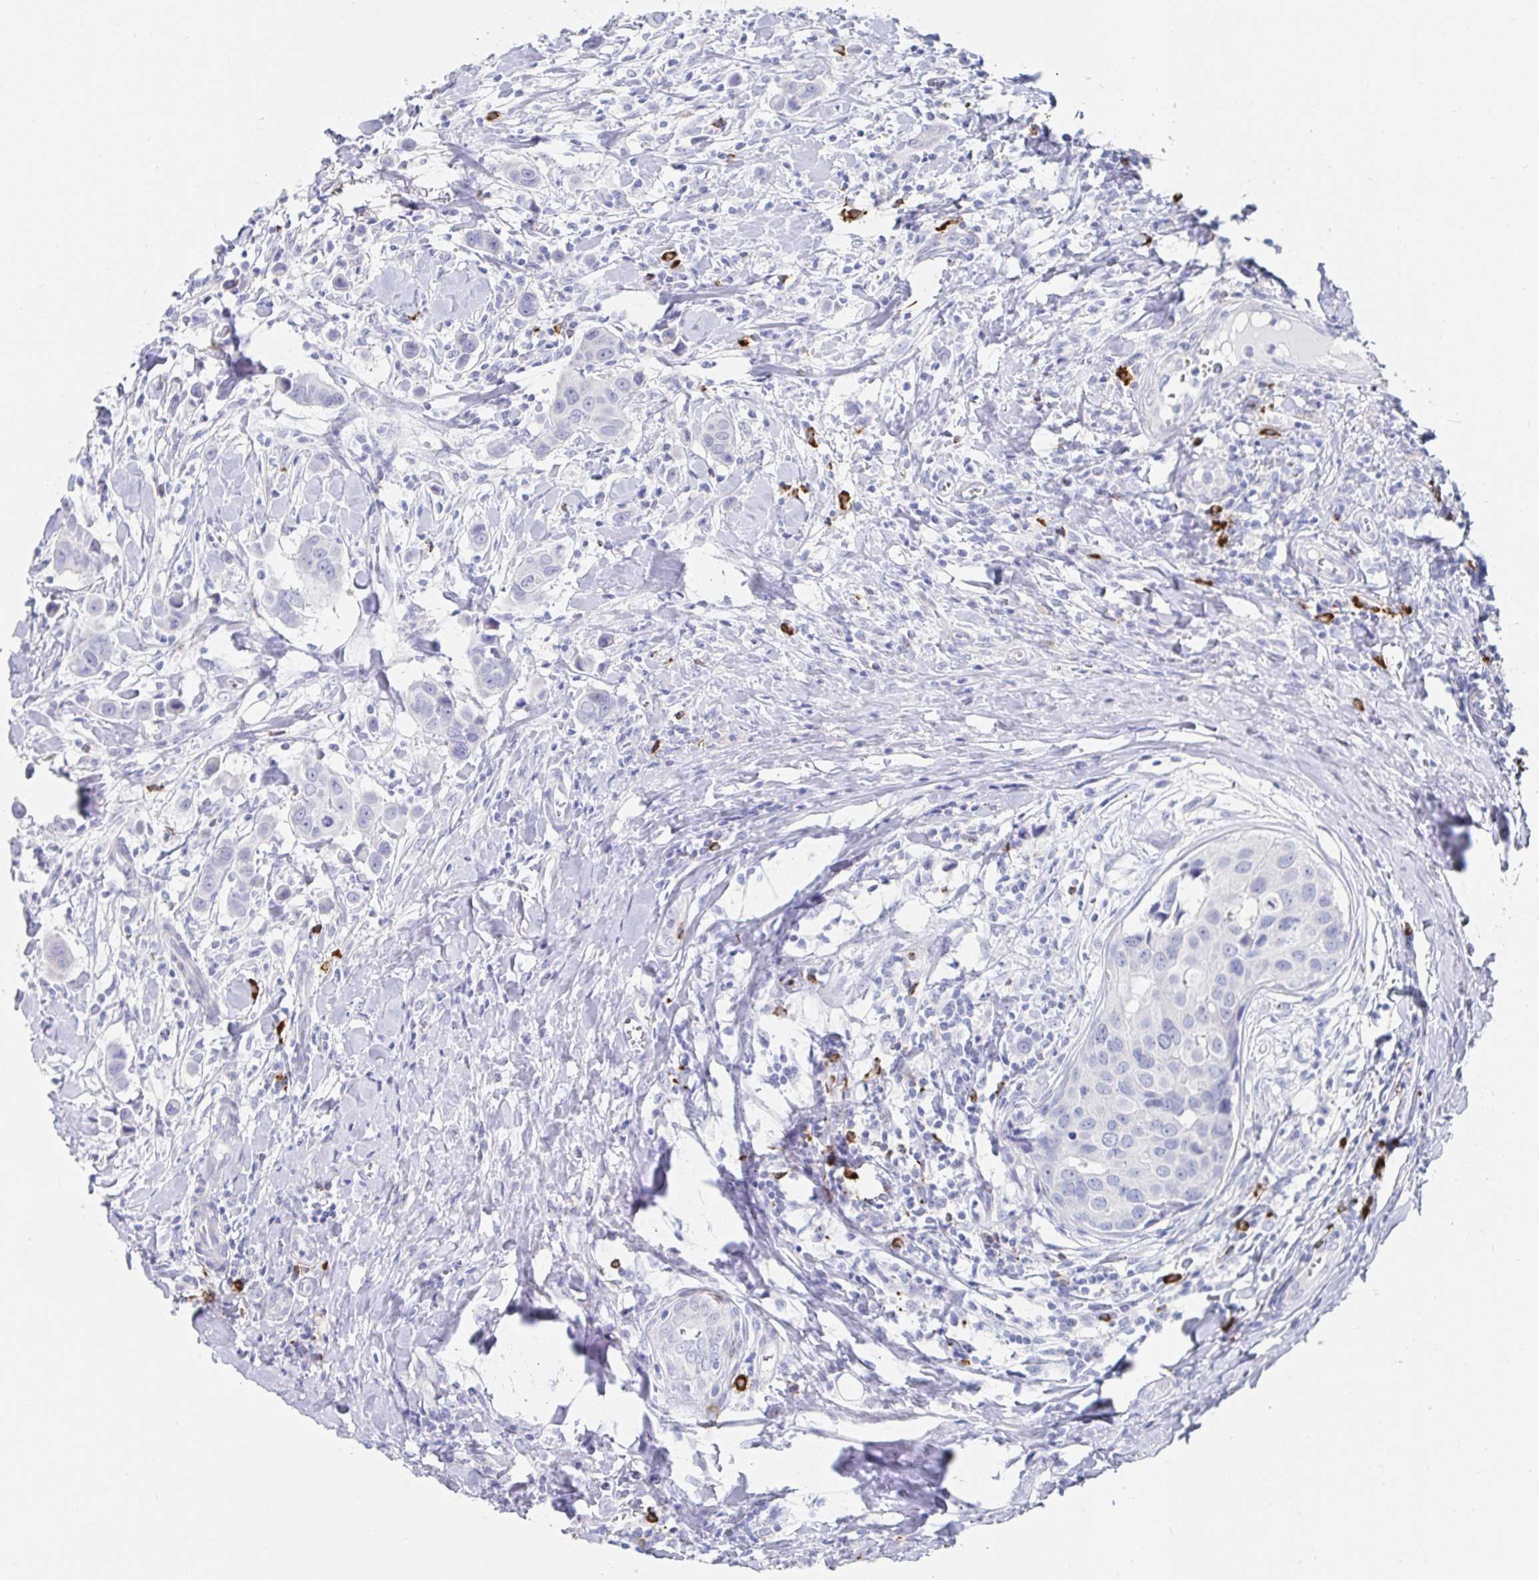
{"staining": {"intensity": "negative", "quantity": "none", "location": "none"}, "tissue": "breast cancer", "cell_type": "Tumor cells", "image_type": "cancer", "snomed": [{"axis": "morphology", "description": "Duct carcinoma"}, {"axis": "topography", "description": "Breast"}], "caption": "Immunohistochemical staining of invasive ductal carcinoma (breast) shows no significant expression in tumor cells.", "gene": "PACSIN1", "patient": {"sex": "female", "age": 24}}